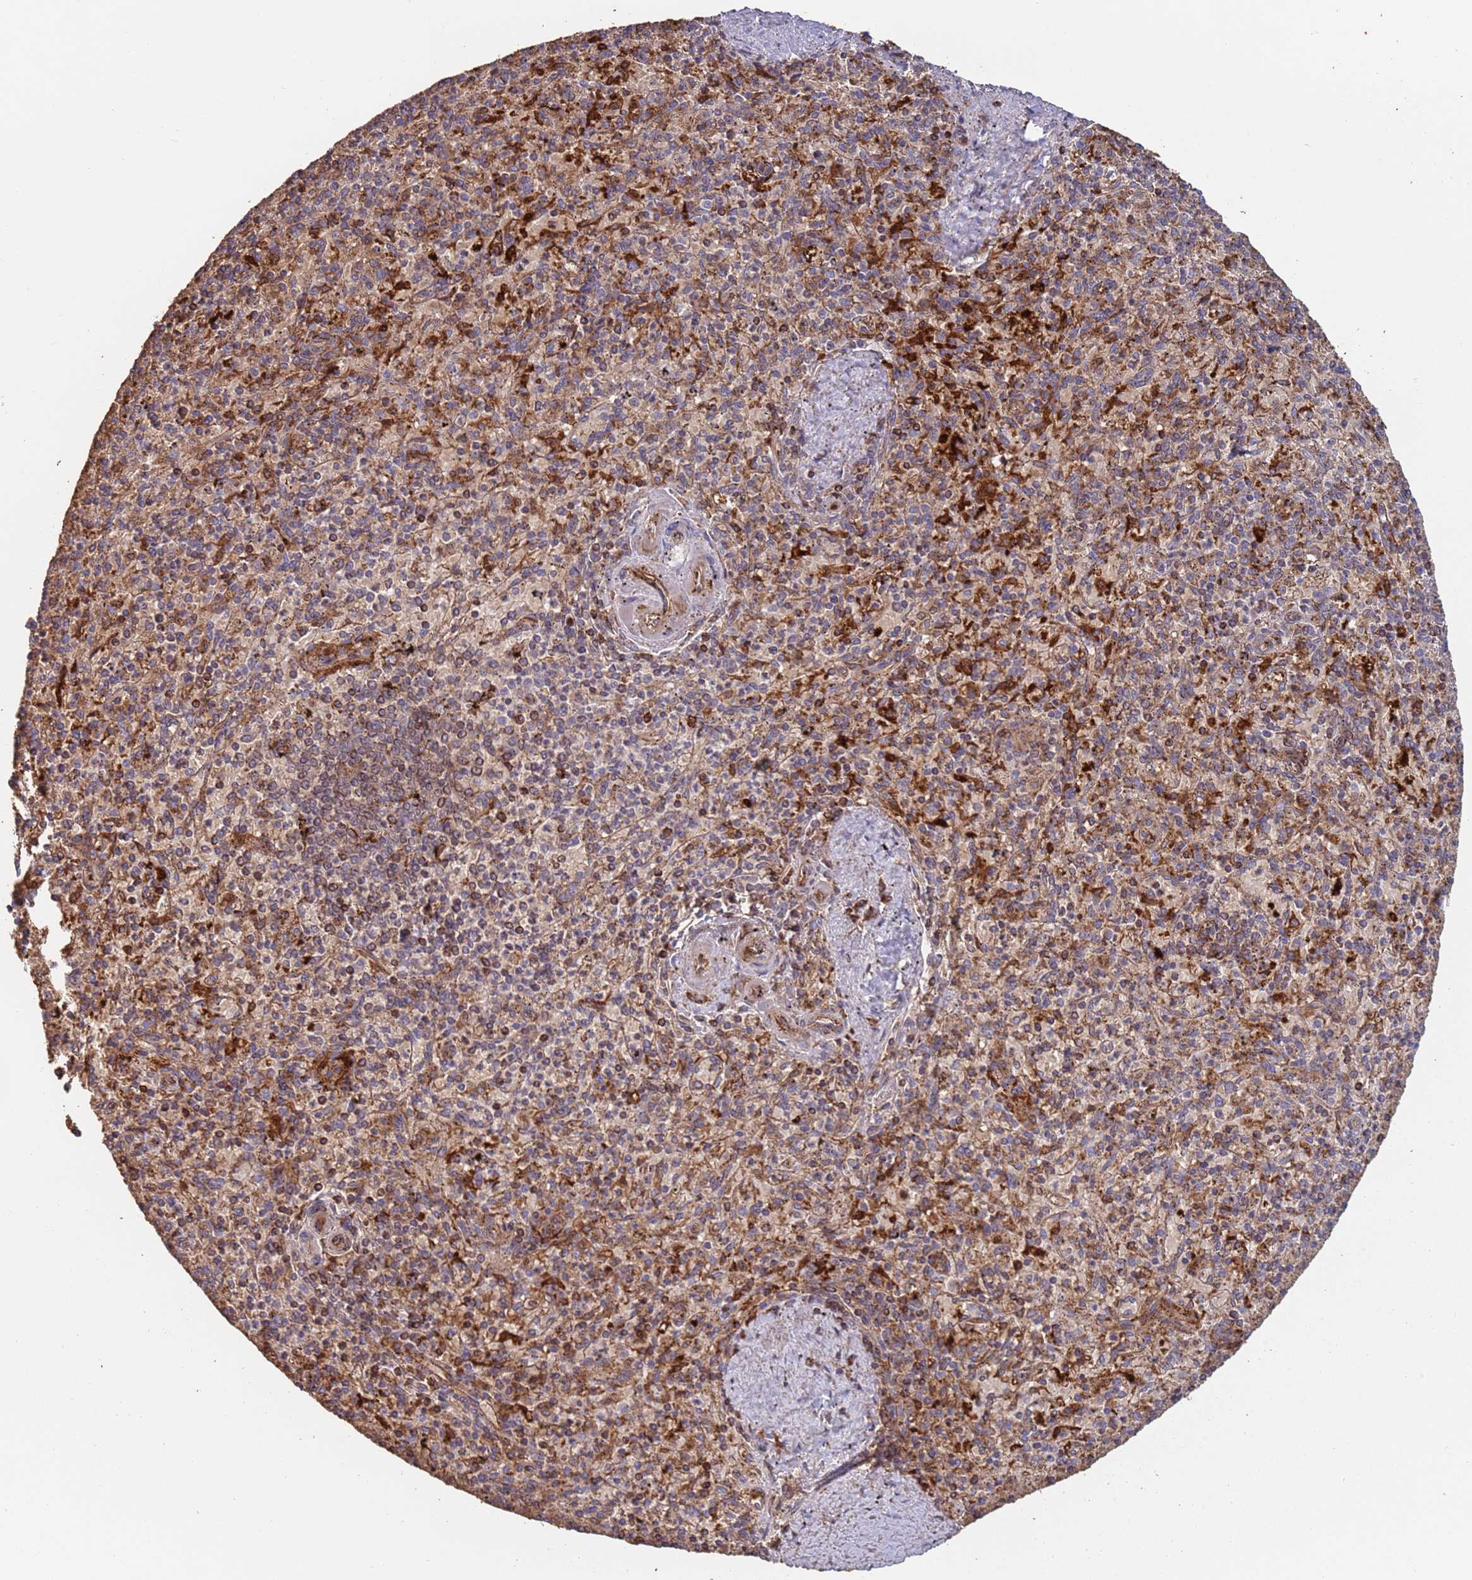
{"staining": {"intensity": "moderate", "quantity": "25%-75%", "location": "cytoplasmic/membranous"}, "tissue": "spleen", "cell_type": "Cells in red pulp", "image_type": "normal", "snomed": [{"axis": "morphology", "description": "Normal tissue, NOS"}, {"axis": "topography", "description": "Spleen"}], "caption": "Immunohistochemical staining of benign spleen reveals moderate cytoplasmic/membranous protein expression in approximately 25%-75% of cells in red pulp. The staining is performed using DAB brown chromogen to label protein expression. The nuclei are counter-stained blue using hematoxylin.", "gene": "MALRD1", "patient": {"sex": "male", "age": 72}}